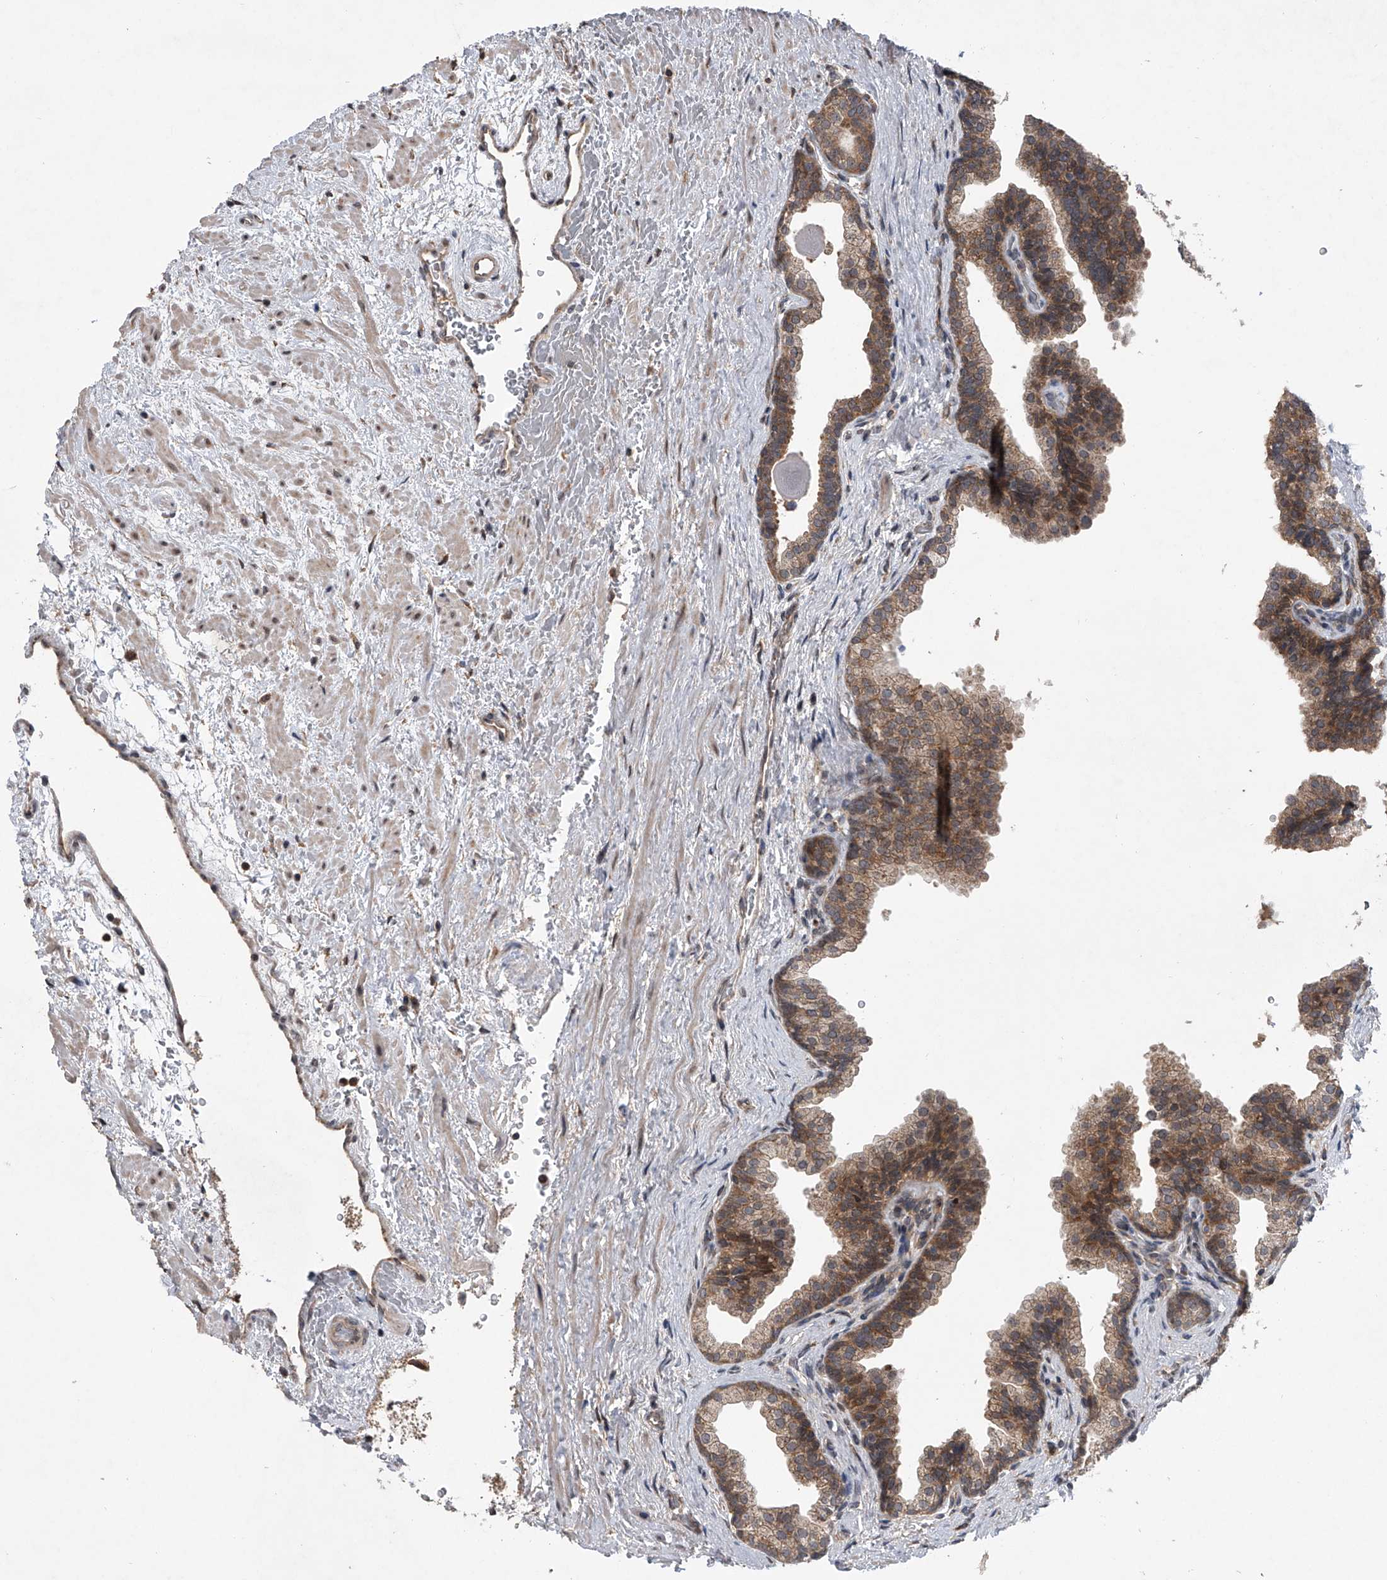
{"staining": {"intensity": "moderate", "quantity": "25%-75%", "location": "cytoplasmic/membranous"}, "tissue": "prostate", "cell_type": "Glandular cells", "image_type": "normal", "snomed": [{"axis": "morphology", "description": "Normal tissue, NOS"}, {"axis": "topography", "description": "Prostate"}], "caption": "Immunohistochemistry (IHC) (DAB) staining of benign human prostate exhibits moderate cytoplasmic/membranous protein staining in about 25%-75% of glandular cells.", "gene": "GEMIN8", "patient": {"sex": "male", "age": 48}}